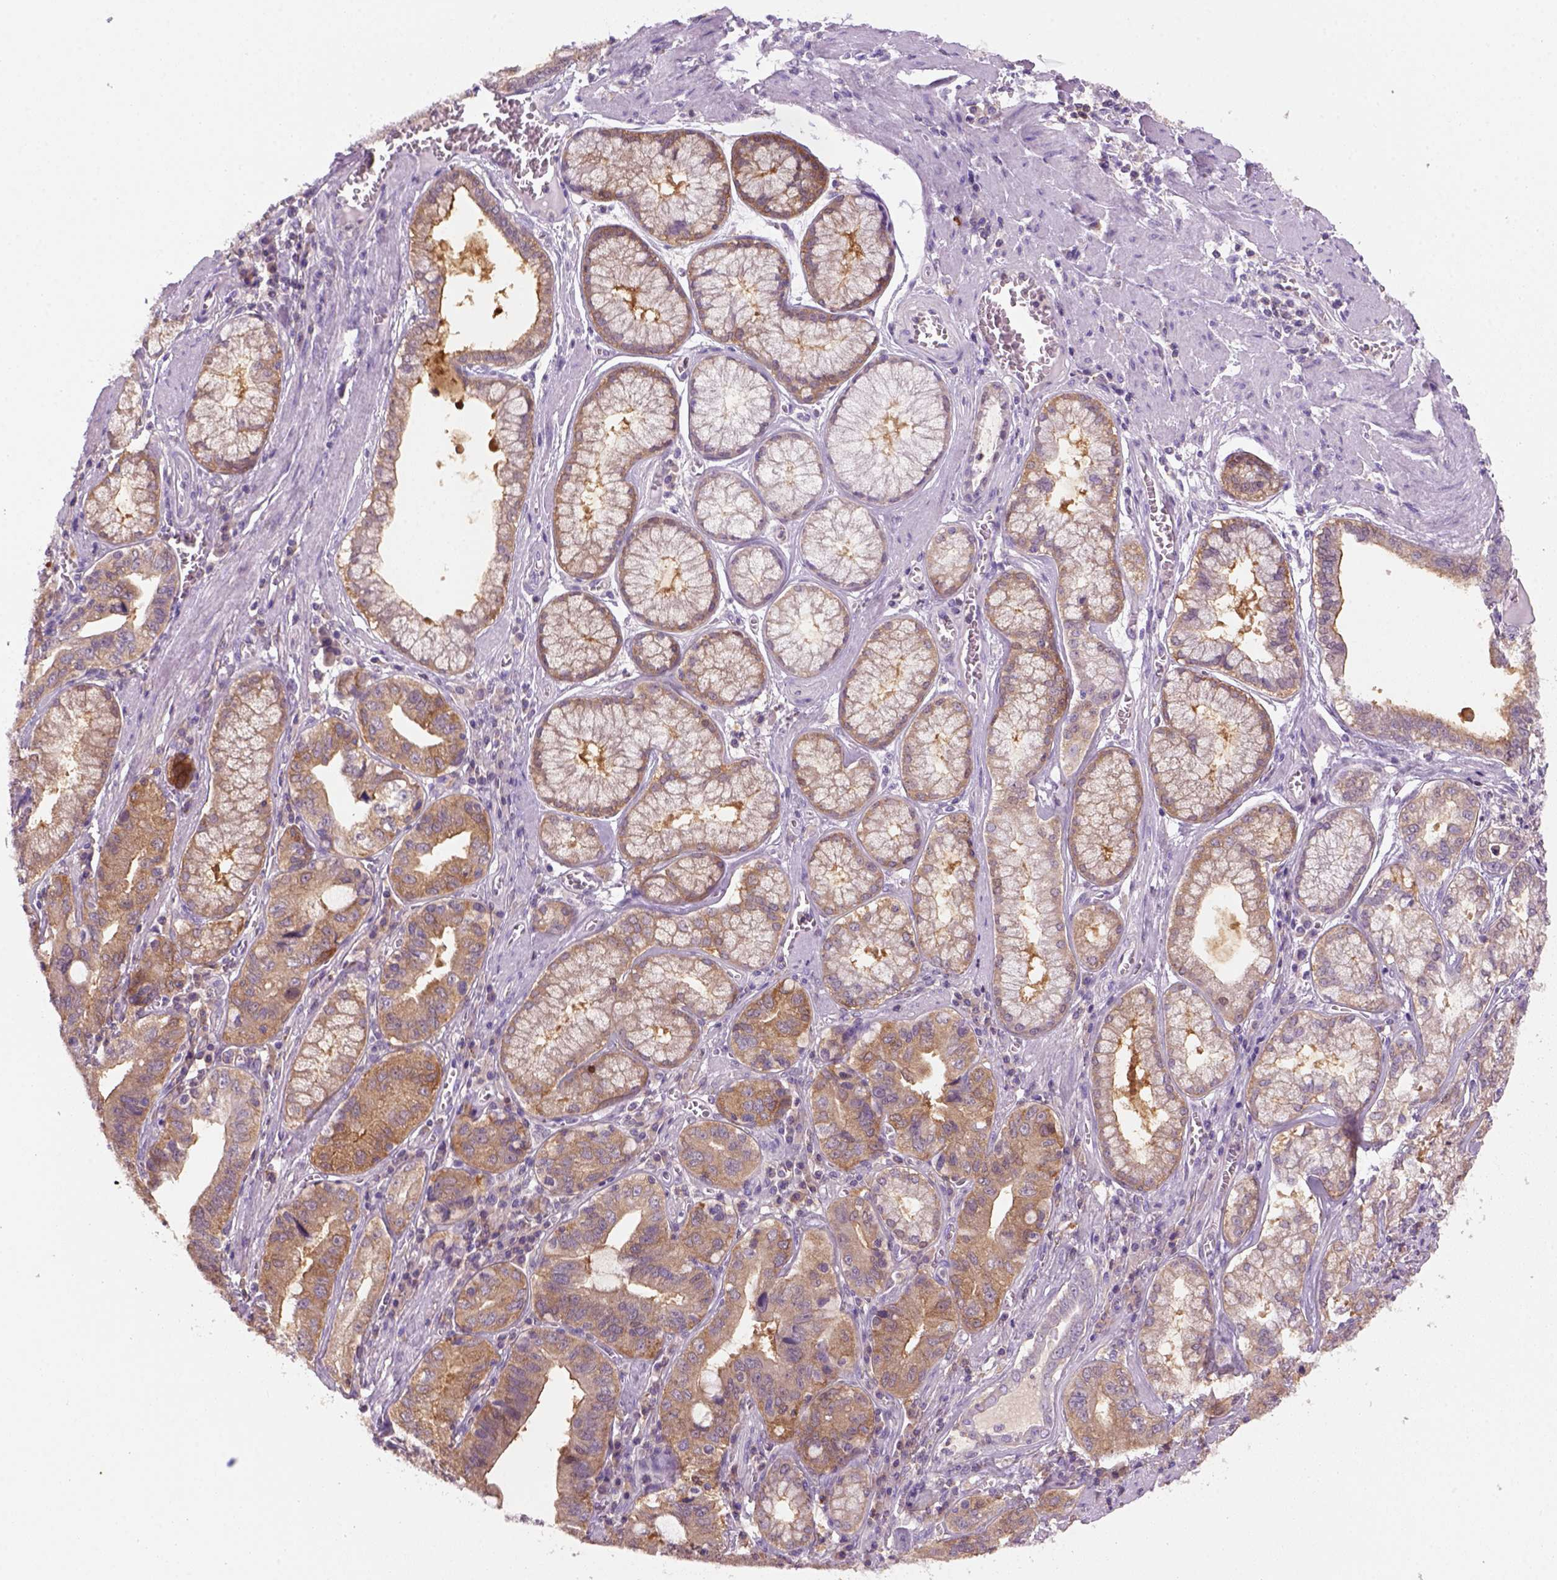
{"staining": {"intensity": "moderate", "quantity": "25%-75%", "location": "cytoplasmic/membranous"}, "tissue": "stomach cancer", "cell_type": "Tumor cells", "image_type": "cancer", "snomed": [{"axis": "morphology", "description": "Adenocarcinoma, NOS"}, {"axis": "topography", "description": "Stomach, lower"}], "caption": "DAB (3,3'-diaminobenzidine) immunohistochemical staining of stomach adenocarcinoma demonstrates moderate cytoplasmic/membranous protein staining in about 25%-75% of tumor cells. The staining was performed using DAB, with brown indicating positive protein expression. Nuclei are stained blue with hematoxylin.", "gene": "GOT1", "patient": {"sex": "female", "age": 76}}